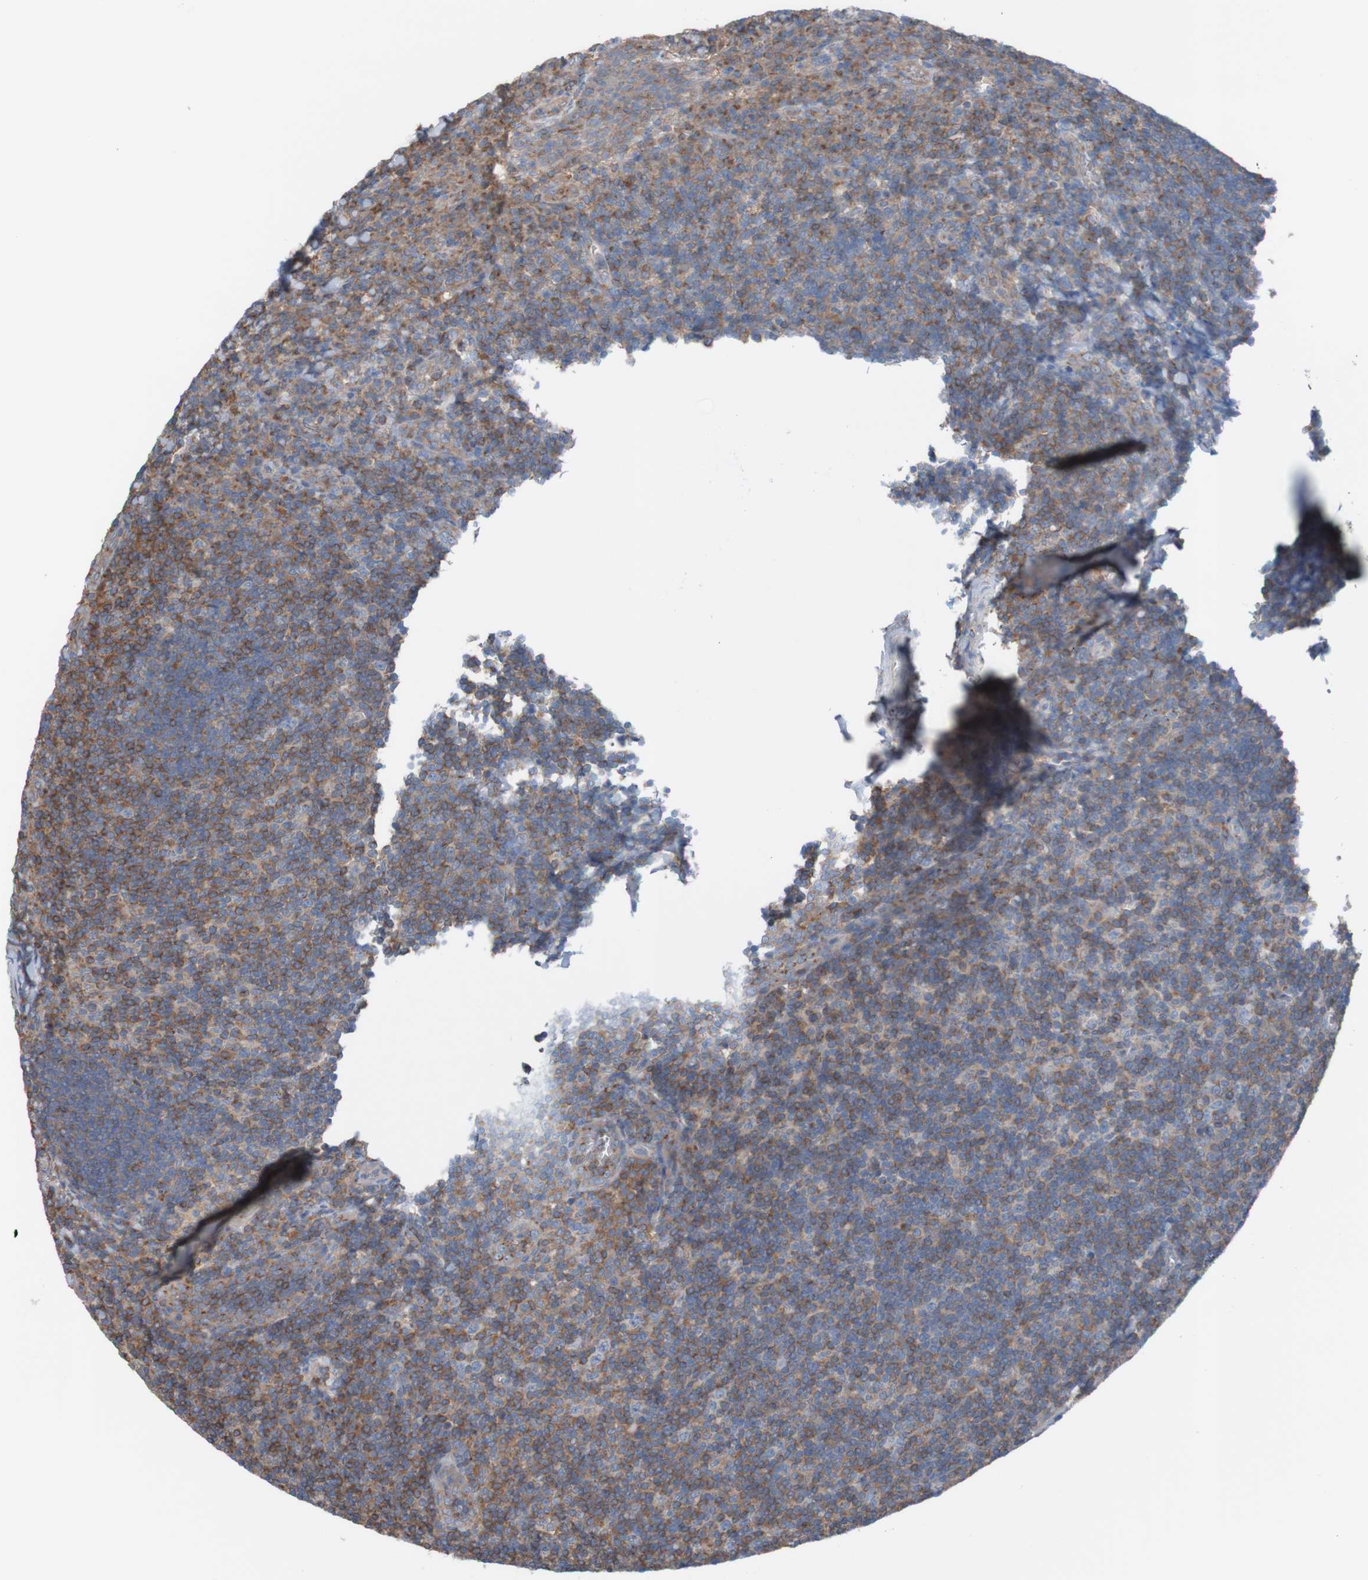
{"staining": {"intensity": "moderate", "quantity": ">75%", "location": "cytoplasmic/membranous"}, "tissue": "tonsil", "cell_type": "Germinal center cells", "image_type": "normal", "snomed": [{"axis": "morphology", "description": "Normal tissue, NOS"}, {"axis": "topography", "description": "Tonsil"}], "caption": "Moderate cytoplasmic/membranous positivity is identified in approximately >75% of germinal center cells in unremarkable tonsil. The protein of interest is stained brown, and the nuclei are stained in blue (DAB IHC with brightfield microscopy, high magnification).", "gene": "MINAR1", "patient": {"sex": "male", "age": 37}}